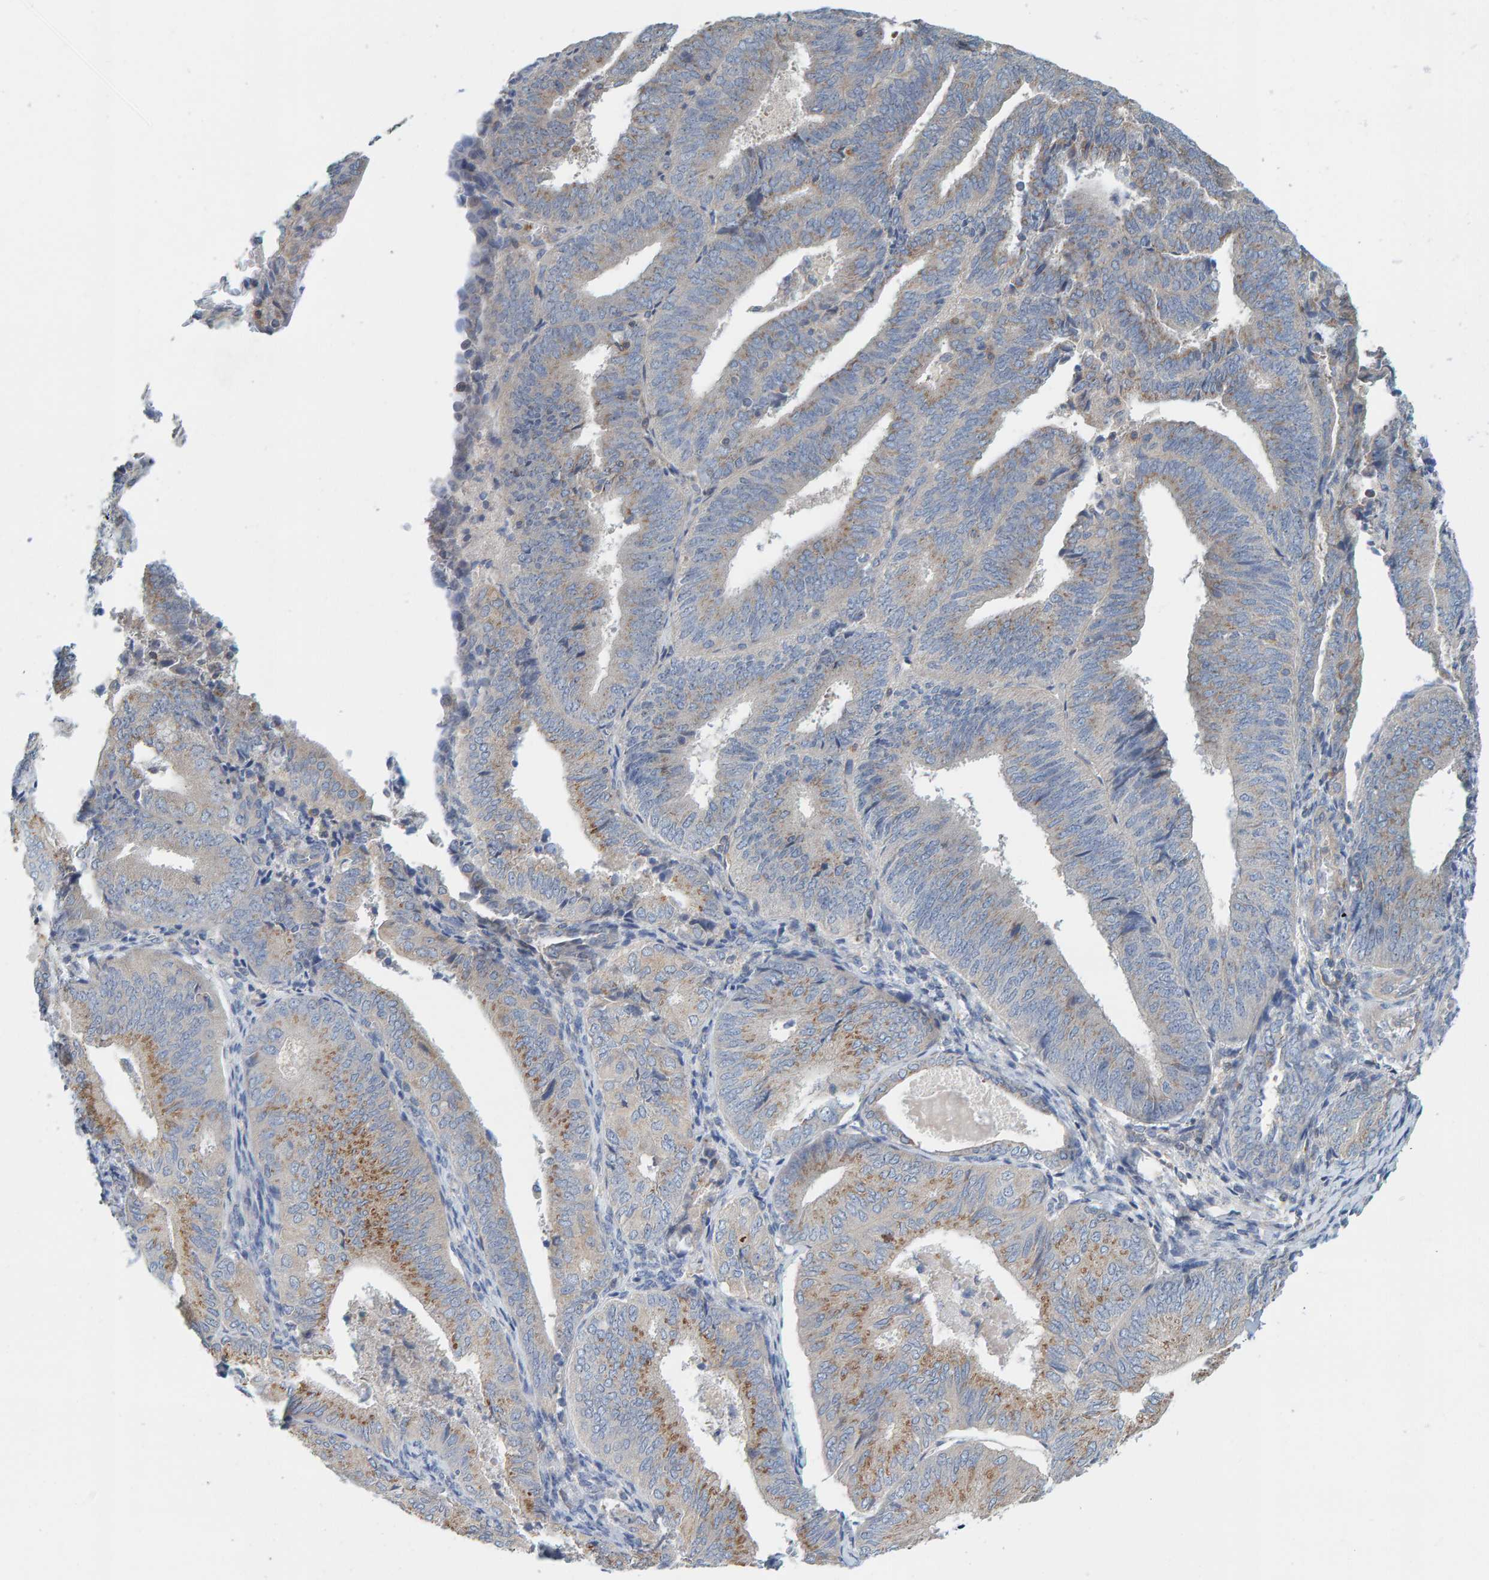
{"staining": {"intensity": "moderate", "quantity": "25%-75%", "location": "cytoplasmic/membranous"}, "tissue": "endometrial cancer", "cell_type": "Tumor cells", "image_type": "cancer", "snomed": [{"axis": "morphology", "description": "Adenocarcinoma, NOS"}, {"axis": "topography", "description": "Endometrium"}], "caption": "This is a photomicrograph of IHC staining of endometrial adenocarcinoma, which shows moderate positivity in the cytoplasmic/membranous of tumor cells.", "gene": "CCM2", "patient": {"sex": "female", "age": 81}}